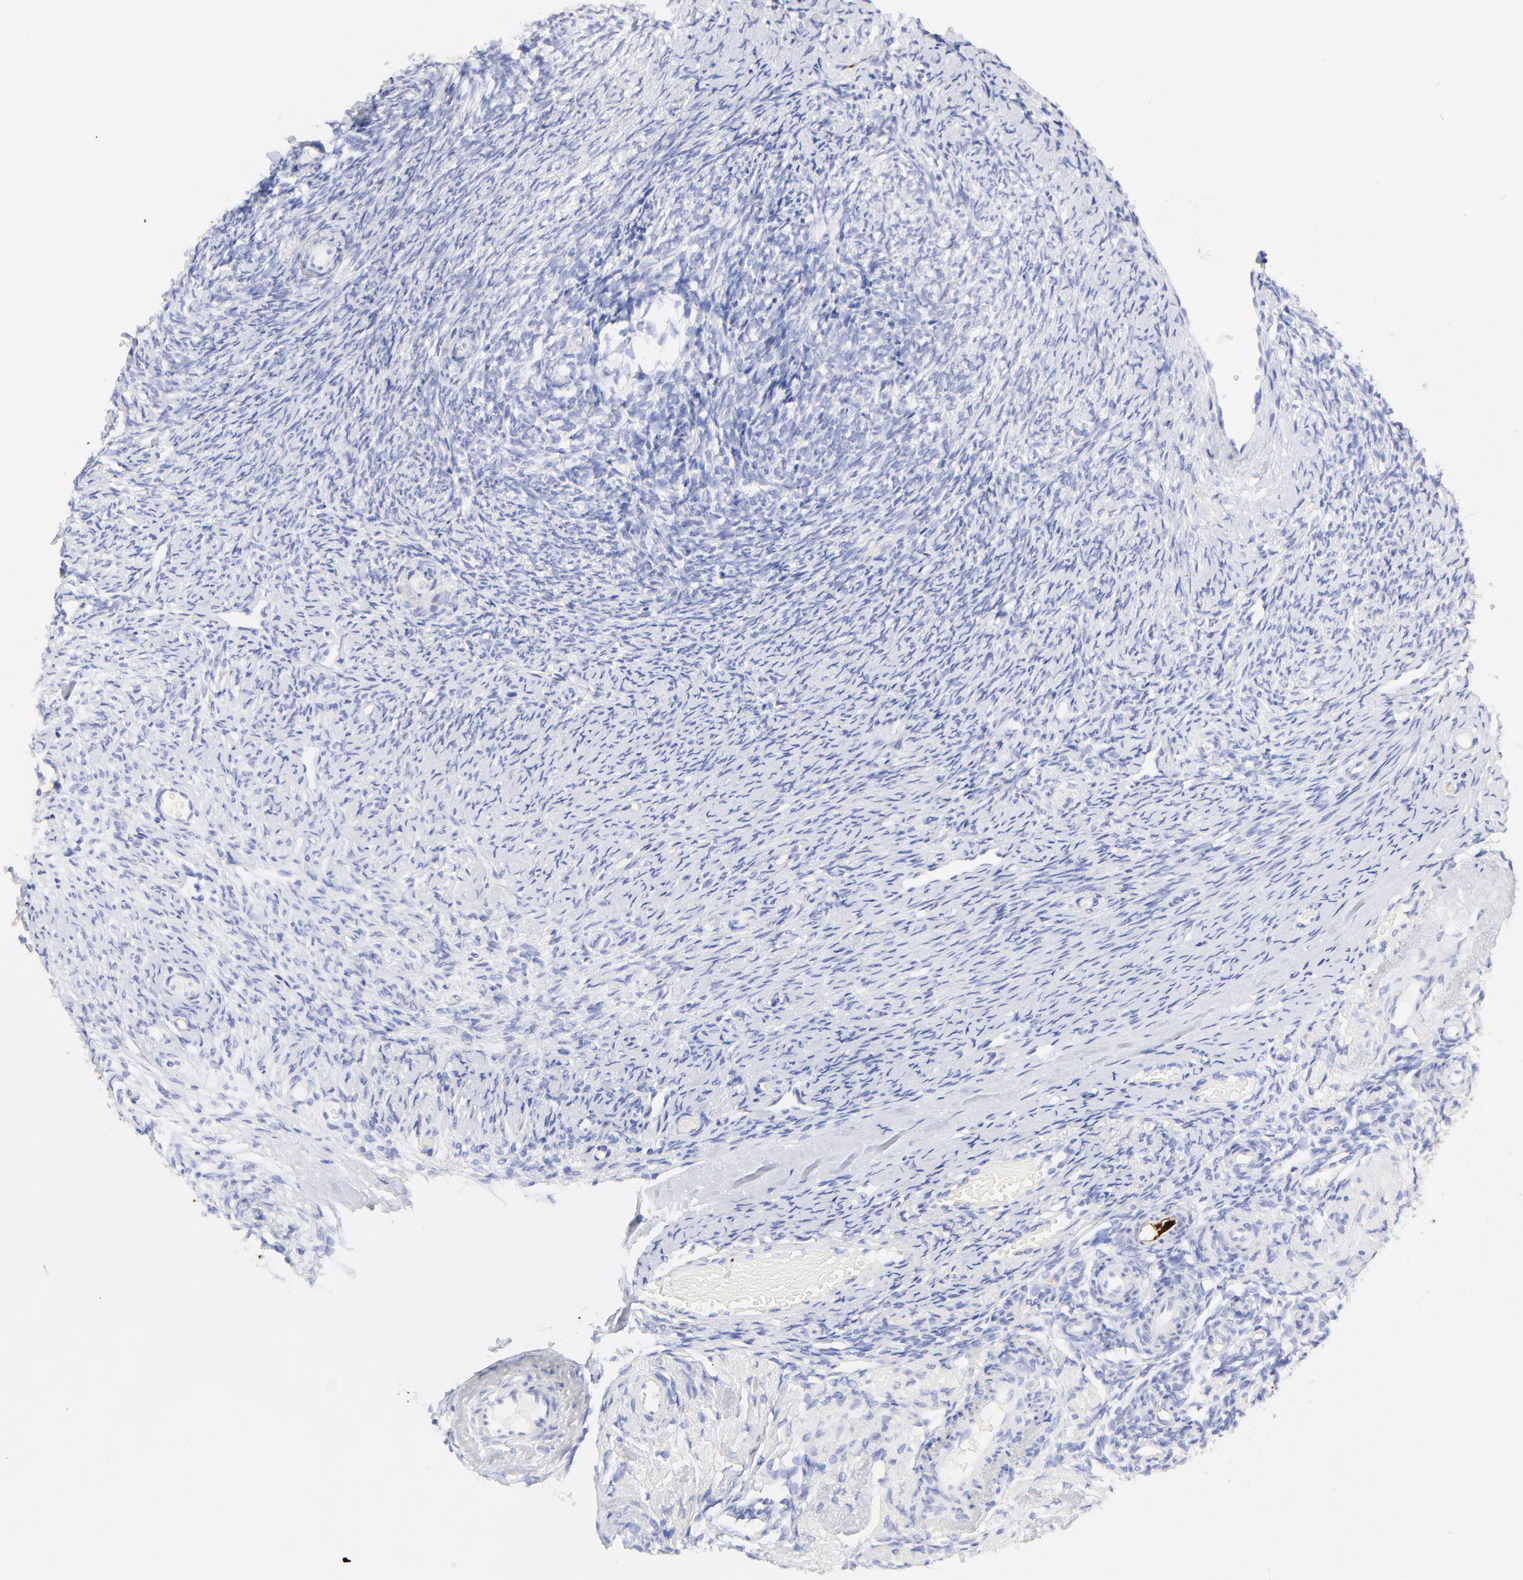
{"staining": {"intensity": "negative", "quantity": "none", "location": "none"}, "tissue": "ovary", "cell_type": "Ovarian stroma cells", "image_type": "normal", "snomed": [{"axis": "morphology", "description": "Normal tissue, NOS"}, {"axis": "topography", "description": "Ovary"}], "caption": "Photomicrograph shows no significant protein expression in ovarian stroma cells of unremarkable ovary. (DAB (3,3'-diaminobenzidine) immunohistochemistry (IHC) visualized using brightfield microscopy, high magnification).", "gene": "S100A12", "patient": {"sex": "female", "age": 60}}